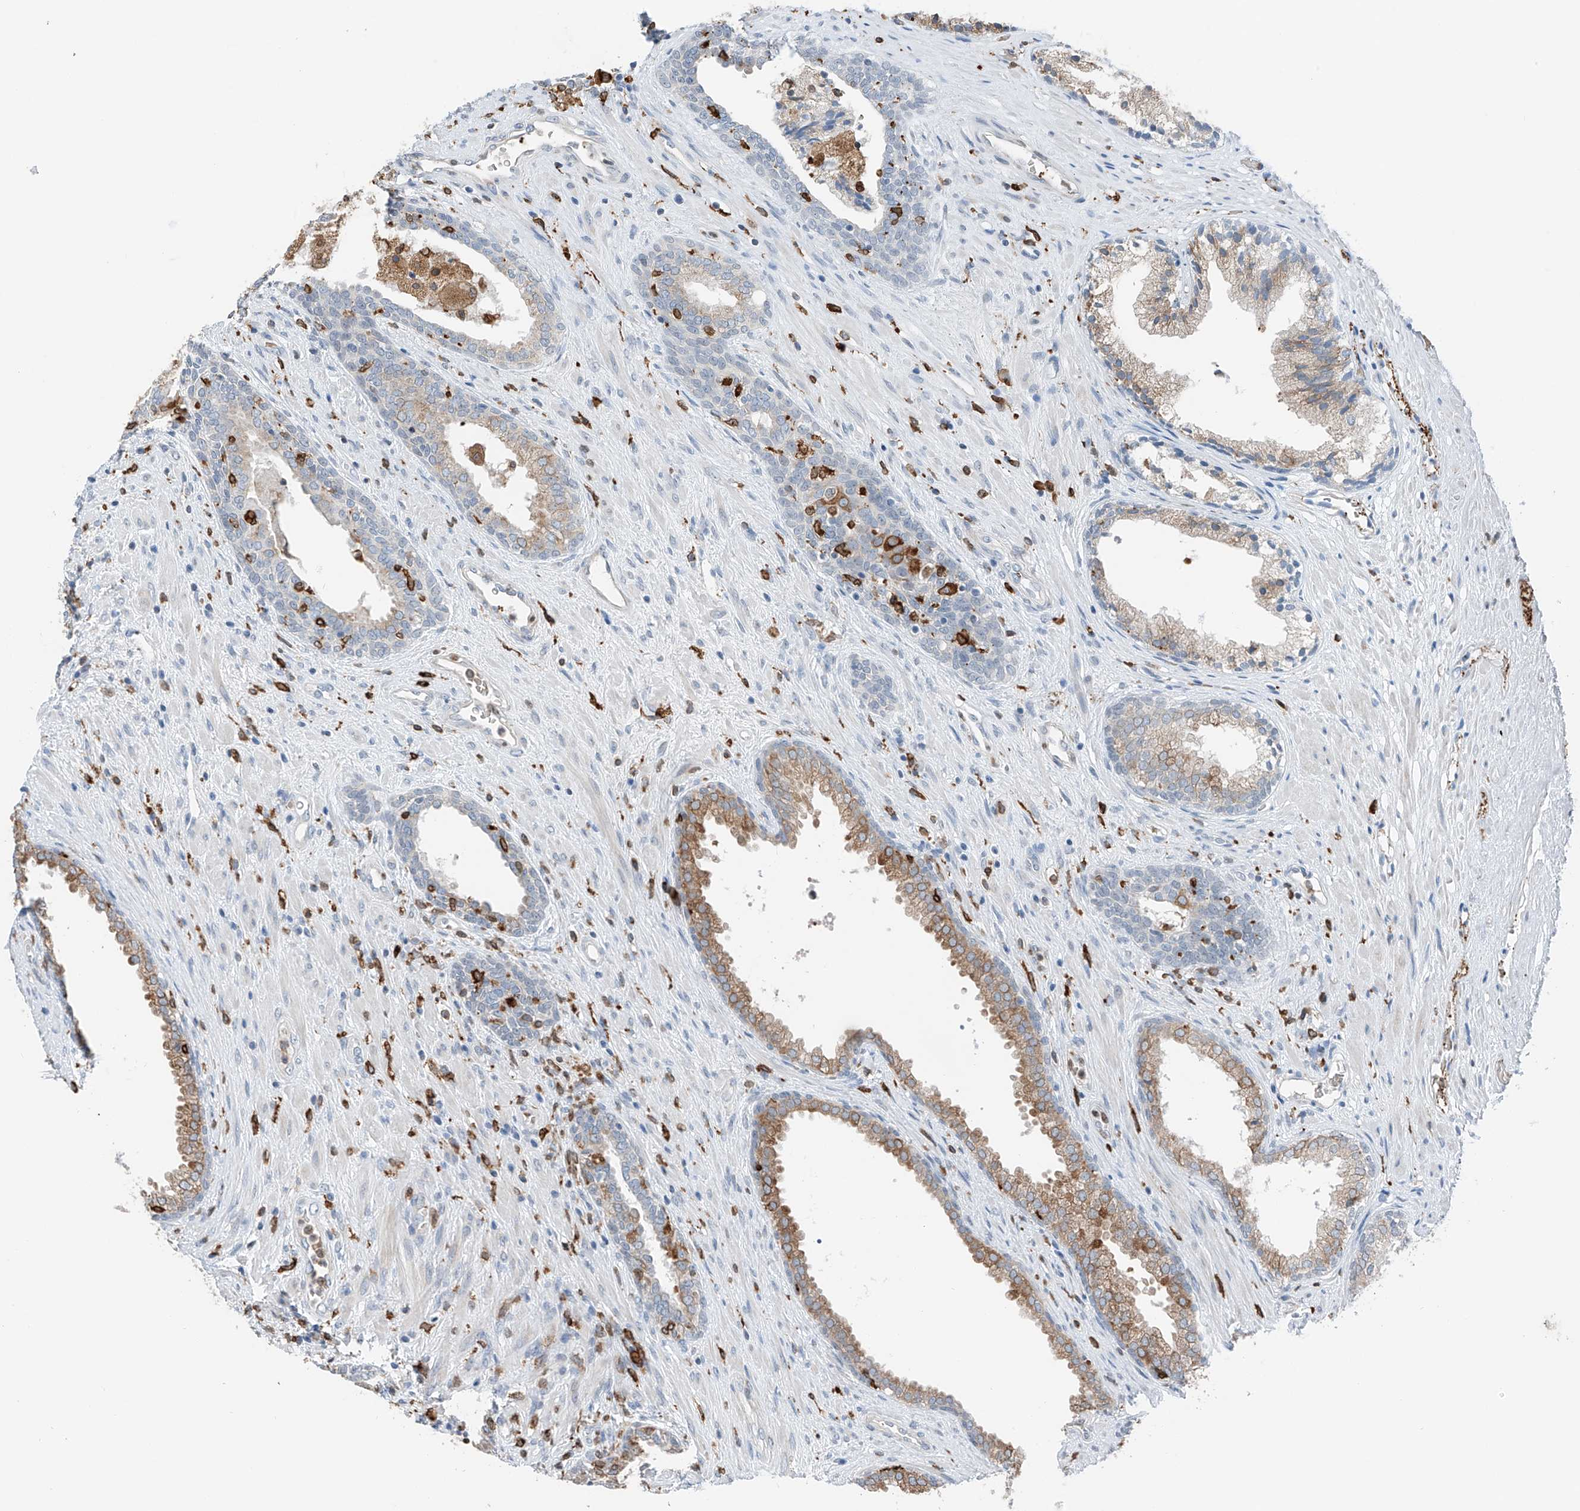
{"staining": {"intensity": "moderate", "quantity": "<25%", "location": "cytoplasmic/membranous"}, "tissue": "prostate", "cell_type": "Glandular cells", "image_type": "normal", "snomed": [{"axis": "morphology", "description": "Normal tissue, NOS"}, {"axis": "topography", "description": "Prostate"}], "caption": "High-magnification brightfield microscopy of normal prostate stained with DAB (brown) and counterstained with hematoxylin (blue). glandular cells exhibit moderate cytoplasmic/membranous expression is appreciated in about<25% of cells. Immunohistochemistry (ihc) stains the protein in brown and the nuclei are stained blue.", "gene": "TBXAS1", "patient": {"sex": "male", "age": 76}}